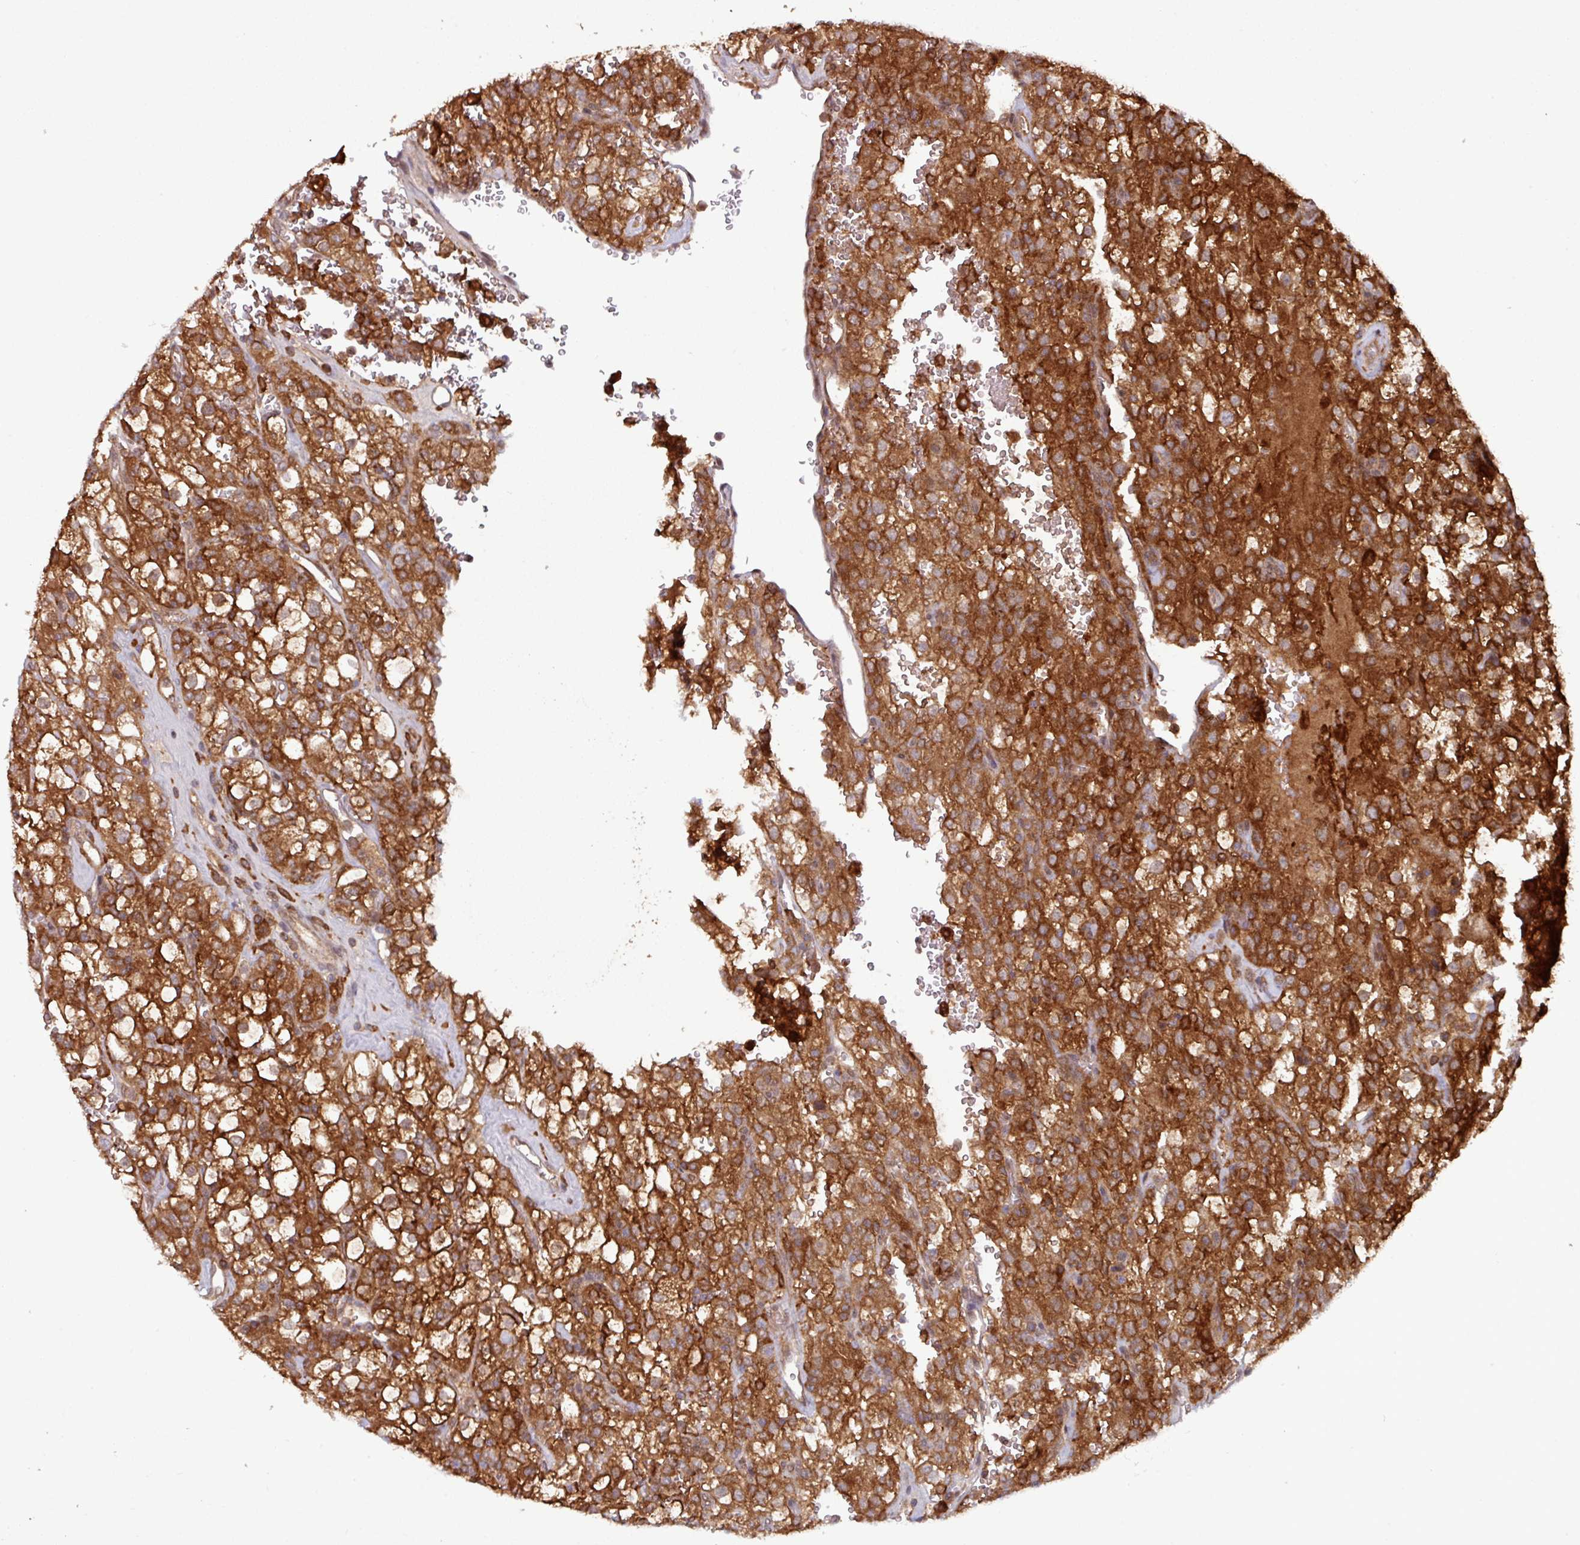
{"staining": {"intensity": "strong", "quantity": ">75%", "location": "cytoplasmic/membranous"}, "tissue": "renal cancer", "cell_type": "Tumor cells", "image_type": "cancer", "snomed": [{"axis": "morphology", "description": "Adenocarcinoma, NOS"}, {"axis": "topography", "description": "Kidney"}], "caption": "Adenocarcinoma (renal) was stained to show a protein in brown. There is high levels of strong cytoplasmic/membranous positivity in approximately >75% of tumor cells.", "gene": "GNPDA1", "patient": {"sex": "female", "age": 74}}